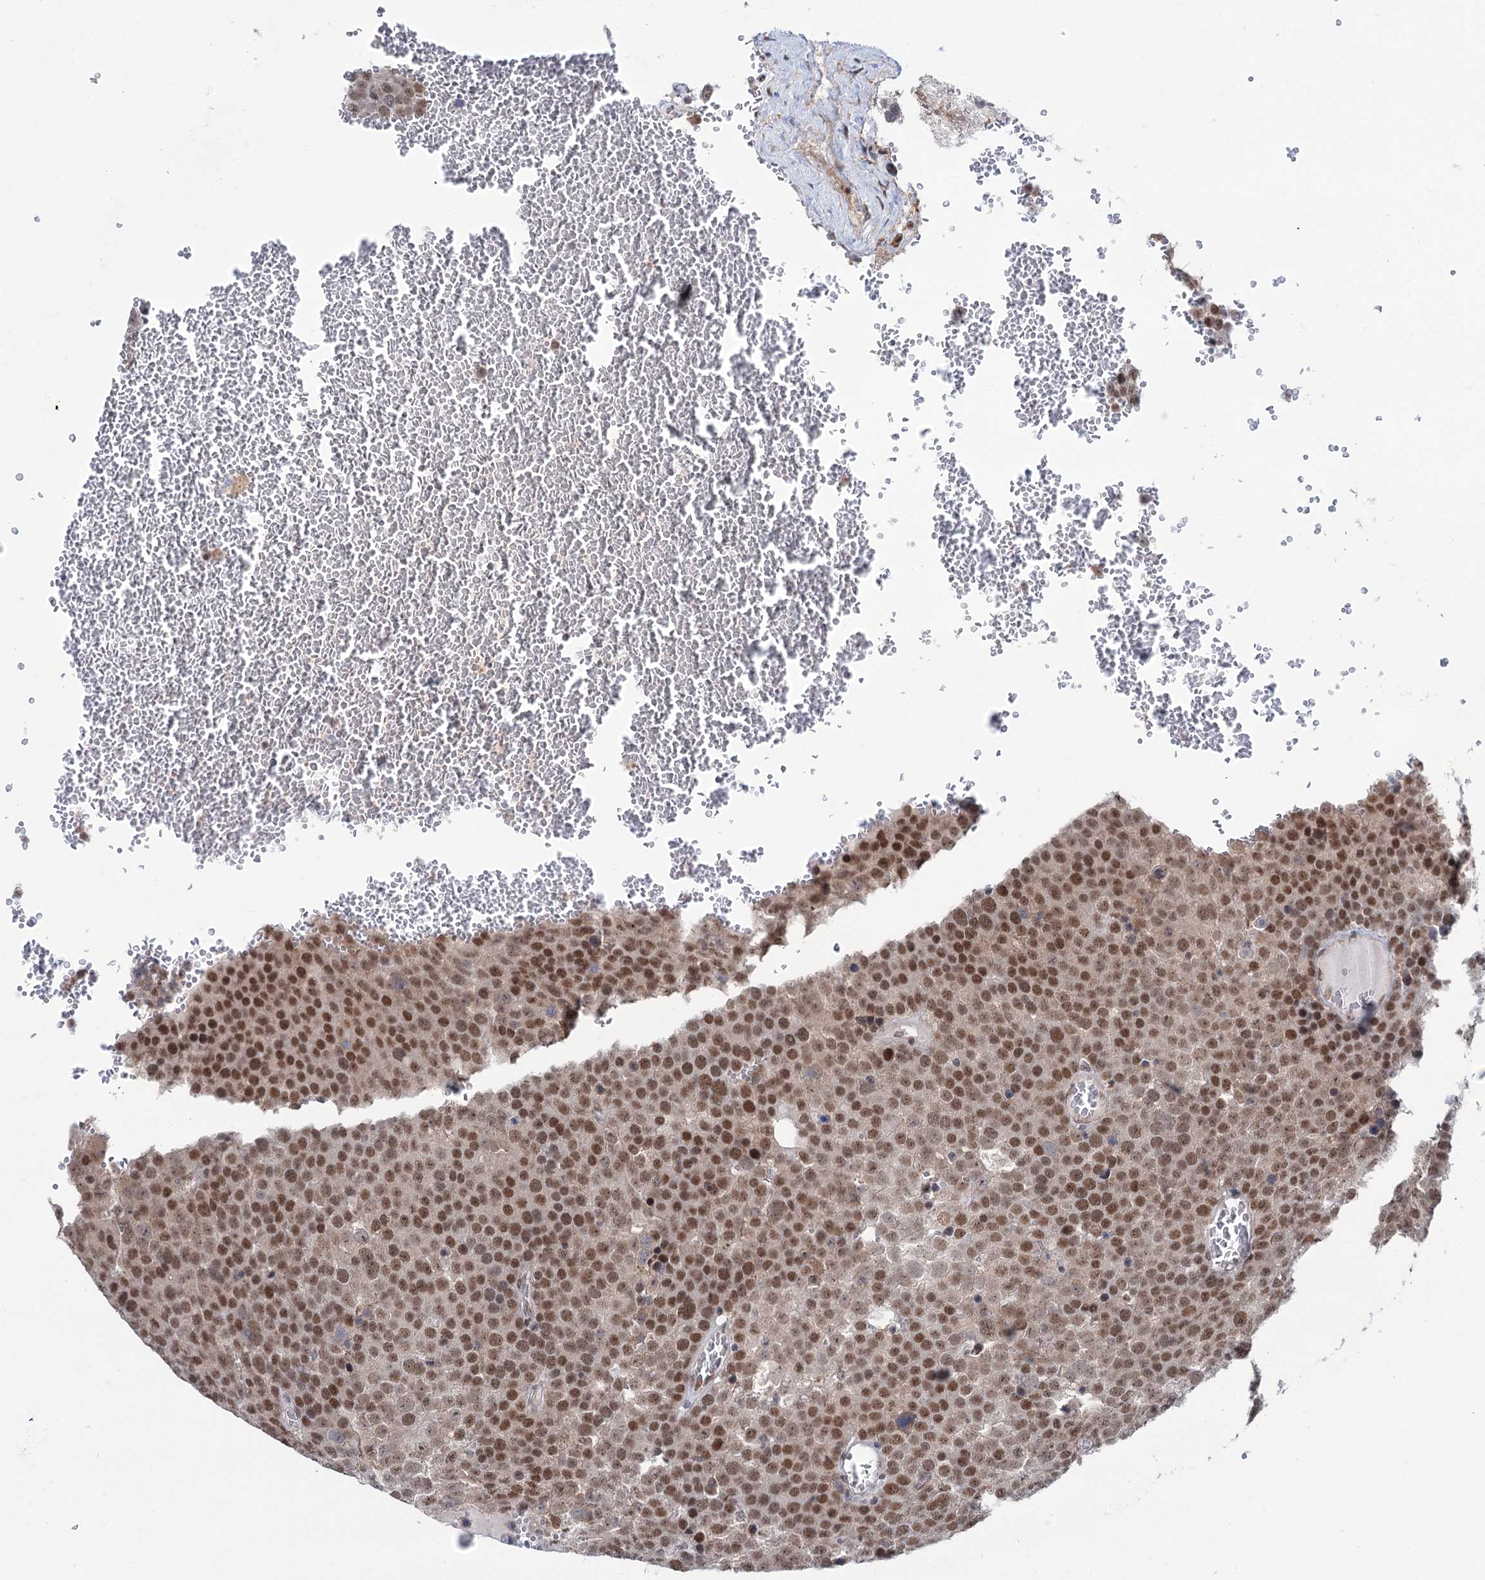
{"staining": {"intensity": "moderate", "quantity": ">75%", "location": "nuclear"}, "tissue": "testis cancer", "cell_type": "Tumor cells", "image_type": "cancer", "snomed": [{"axis": "morphology", "description": "Seminoma, NOS"}, {"axis": "topography", "description": "Testis"}], "caption": "Immunohistochemistry (IHC) histopathology image of human testis seminoma stained for a protein (brown), which exhibits medium levels of moderate nuclear expression in approximately >75% of tumor cells.", "gene": "FAM53A", "patient": {"sex": "male", "age": 71}}